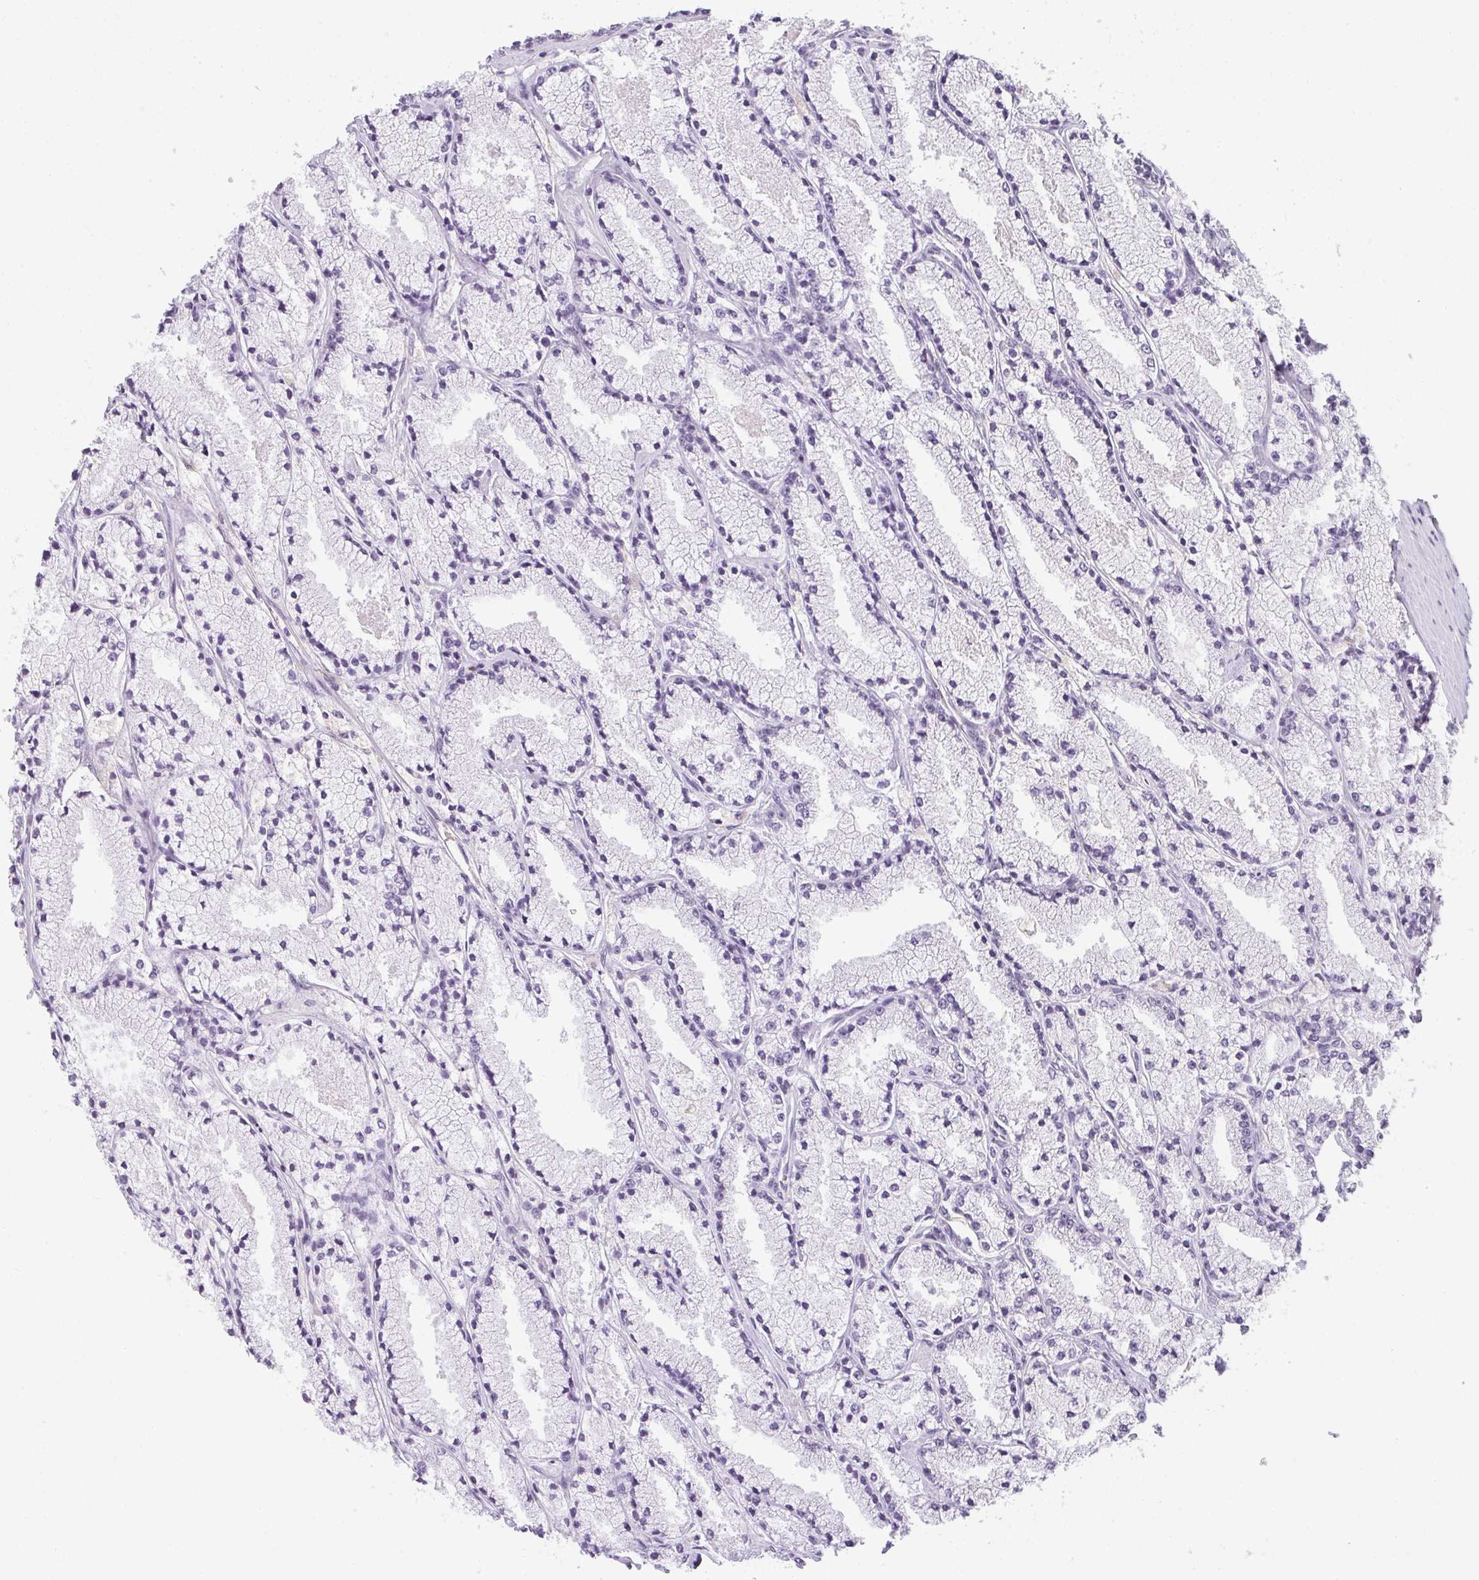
{"staining": {"intensity": "negative", "quantity": "none", "location": "none"}, "tissue": "prostate cancer", "cell_type": "Tumor cells", "image_type": "cancer", "snomed": [{"axis": "morphology", "description": "Adenocarcinoma, High grade"}, {"axis": "topography", "description": "Prostate"}], "caption": "The histopathology image demonstrates no significant positivity in tumor cells of prostate adenocarcinoma (high-grade). (DAB (3,3'-diaminobenzidine) immunohistochemistry, high magnification).", "gene": "HK3", "patient": {"sex": "male", "age": 63}}